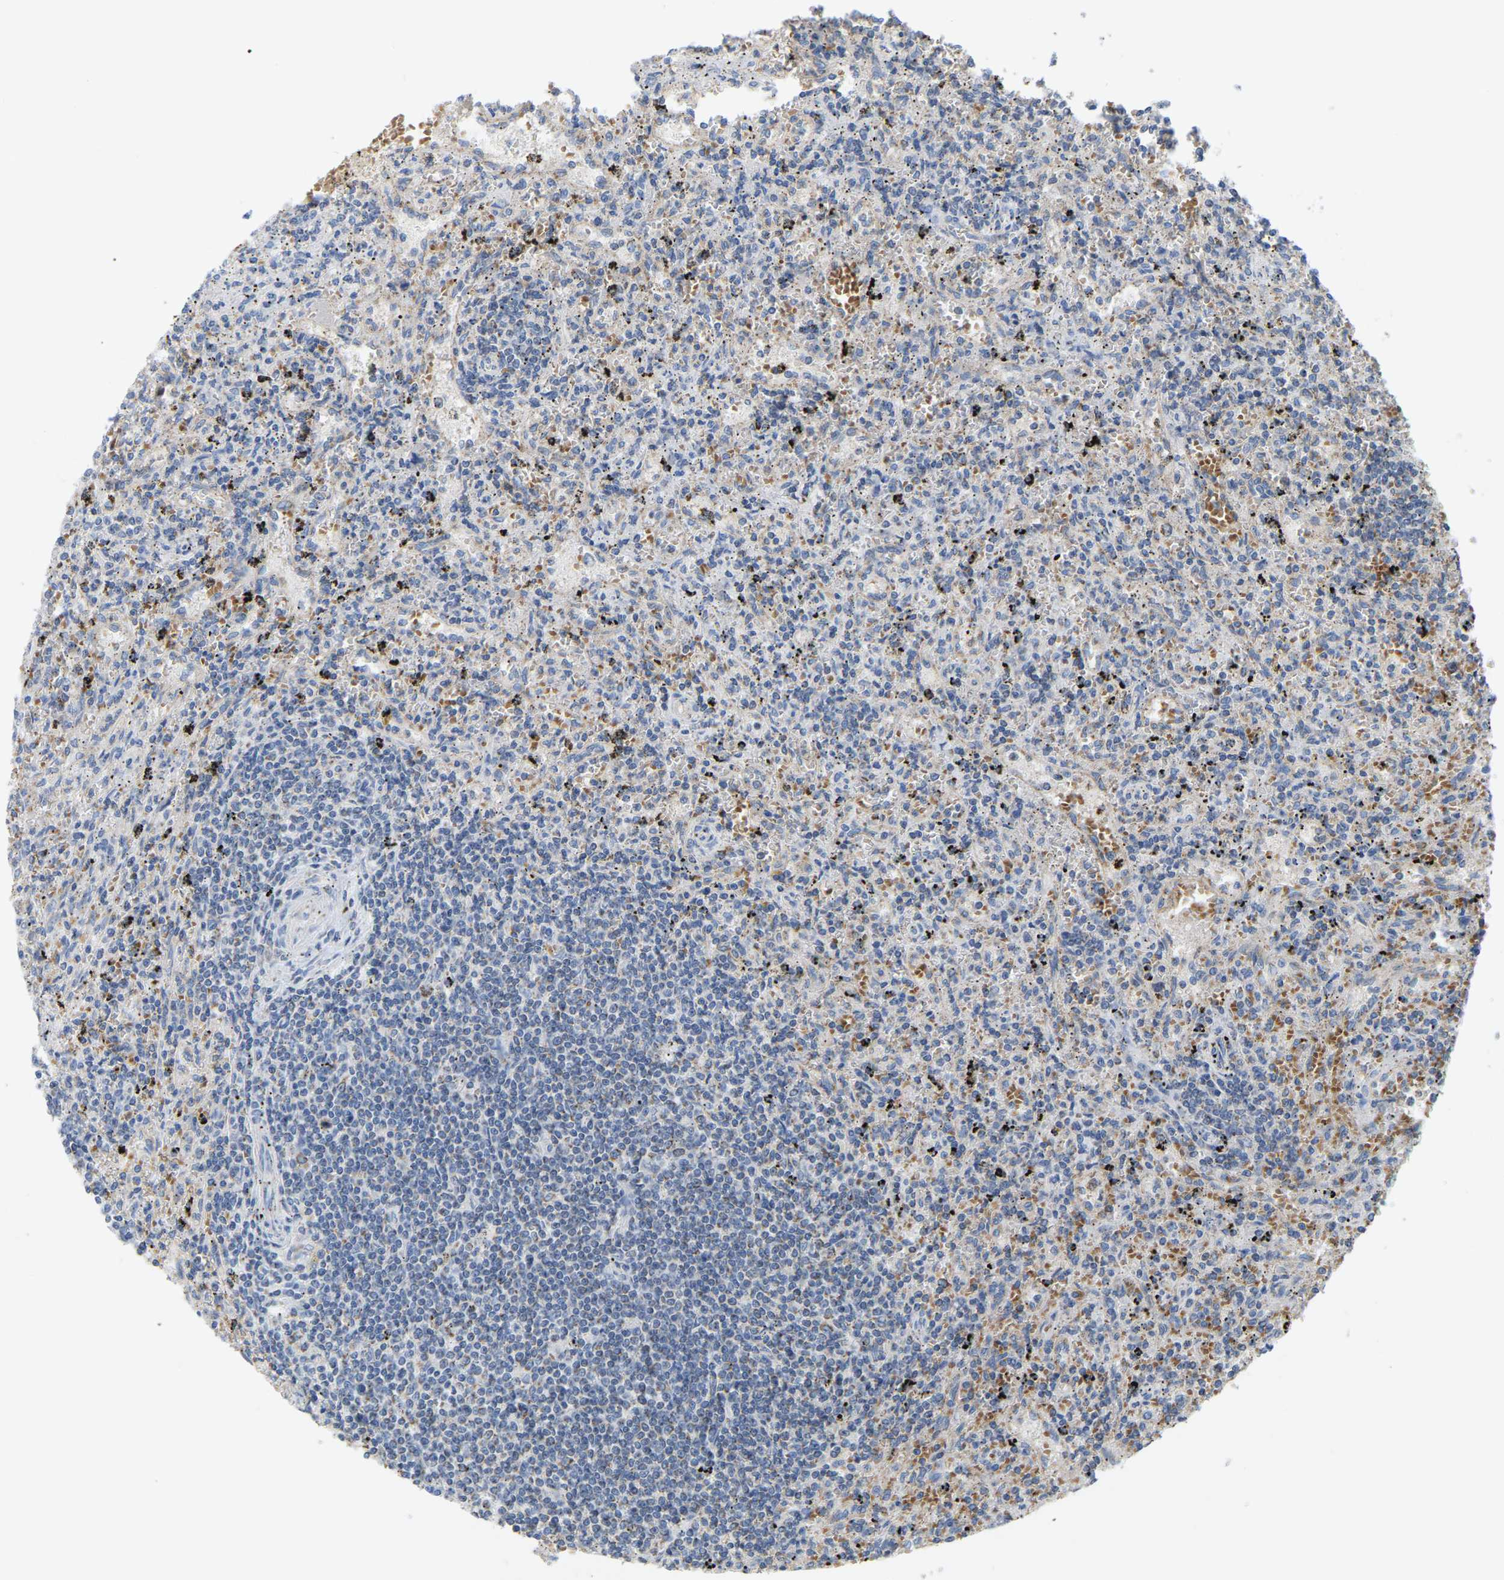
{"staining": {"intensity": "negative", "quantity": "none", "location": "none"}, "tissue": "lymphoma", "cell_type": "Tumor cells", "image_type": "cancer", "snomed": [{"axis": "morphology", "description": "Malignant lymphoma, non-Hodgkin's type, Low grade"}, {"axis": "topography", "description": "Spleen"}], "caption": "Tumor cells are negative for protein expression in human malignant lymphoma, non-Hodgkin's type (low-grade).", "gene": "SERPINB5", "patient": {"sex": "male", "age": 76}}